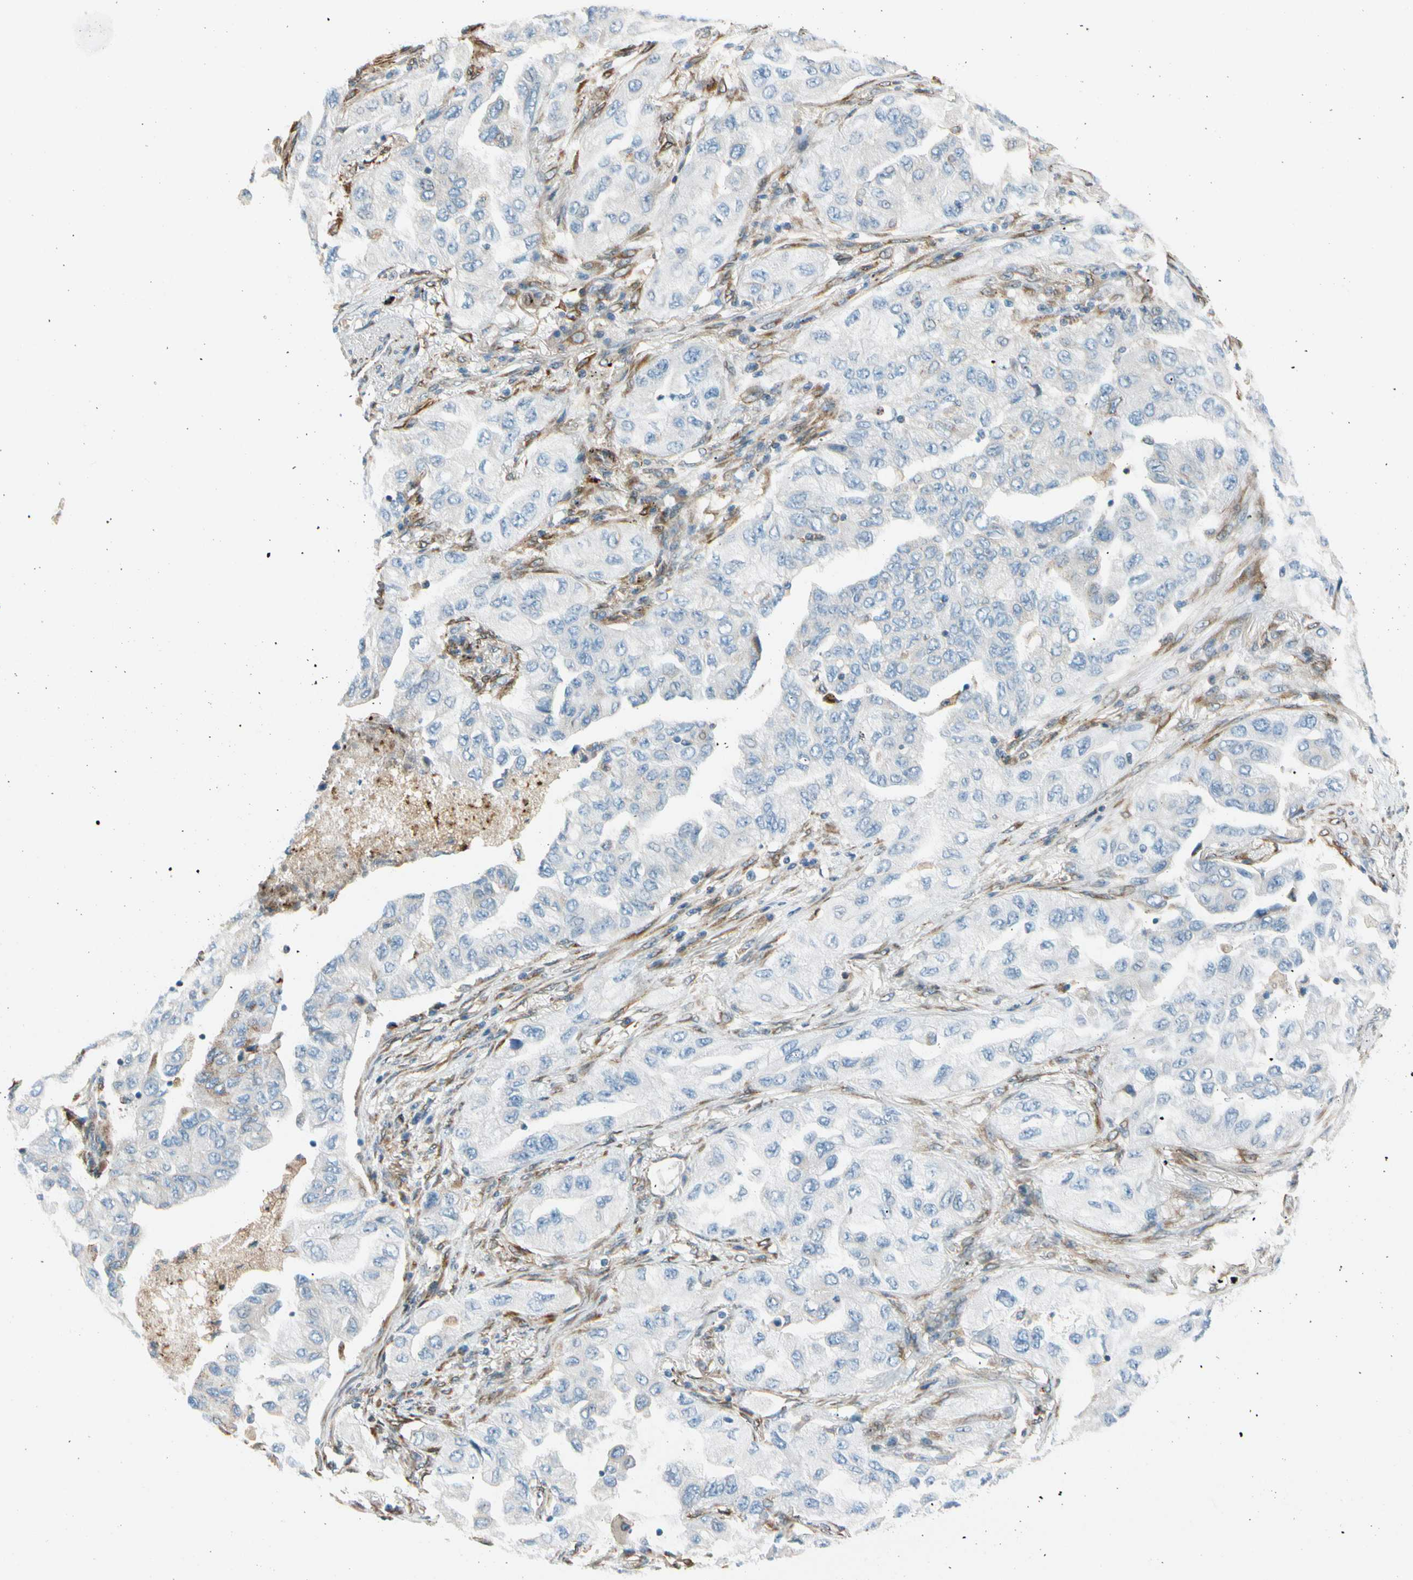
{"staining": {"intensity": "negative", "quantity": "none", "location": "none"}, "tissue": "lung cancer", "cell_type": "Tumor cells", "image_type": "cancer", "snomed": [{"axis": "morphology", "description": "Adenocarcinoma, NOS"}, {"axis": "topography", "description": "Lung"}], "caption": "Immunohistochemistry (IHC) histopathology image of neoplastic tissue: human lung adenocarcinoma stained with DAB exhibits no significant protein expression in tumor cells.", "gene": "NUCB1", "patient": {"sex": "female", "age": 65}}